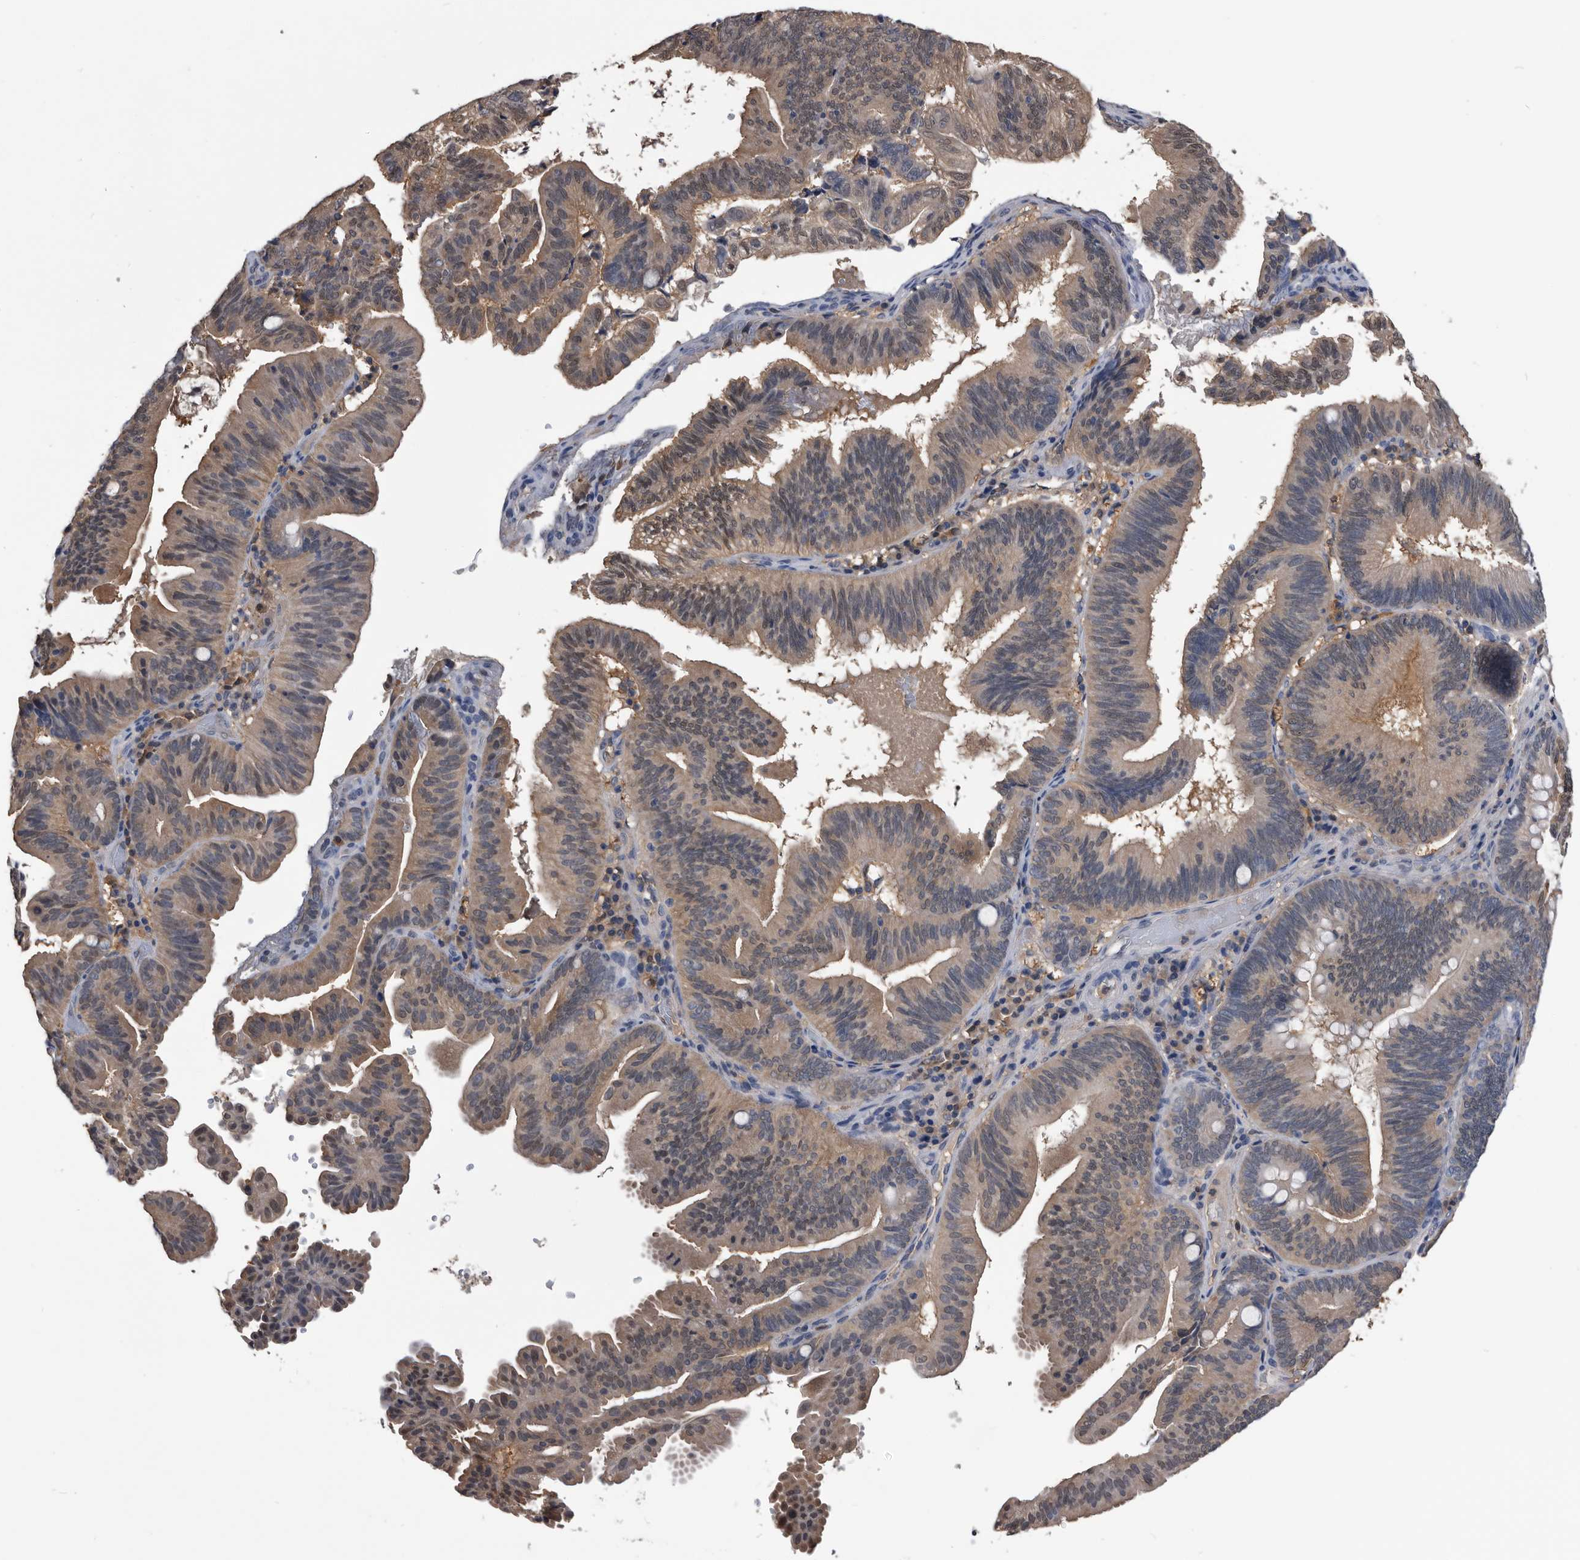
{"staining": {"intensity": "weak", "quantity": "25%-75%", "location": "cytoplasmic/membranous"}, "tissue": "pancreatic cancer", "cell_type": "Tumor cells", "image_type": "cancer", "snomed": [{"axis": "morphology", "description": "Adenocarcinoma, NOS"}, {"axis": "topography", "description": "Pancreas"}], "caption": "High-magnification brightfield microscopy of pancreatic adenocarcinoma stained with DAB (3,3'-diaminobenzidine) (brown) and counterstained with hematoxylin (blue). tumor cells exhibit weak cytoplasmic/membranous positivity is appreciated in approximately25%-75% of cells.", "gene": "PDXK", "patient": {"sex": "male", "age": 82}}